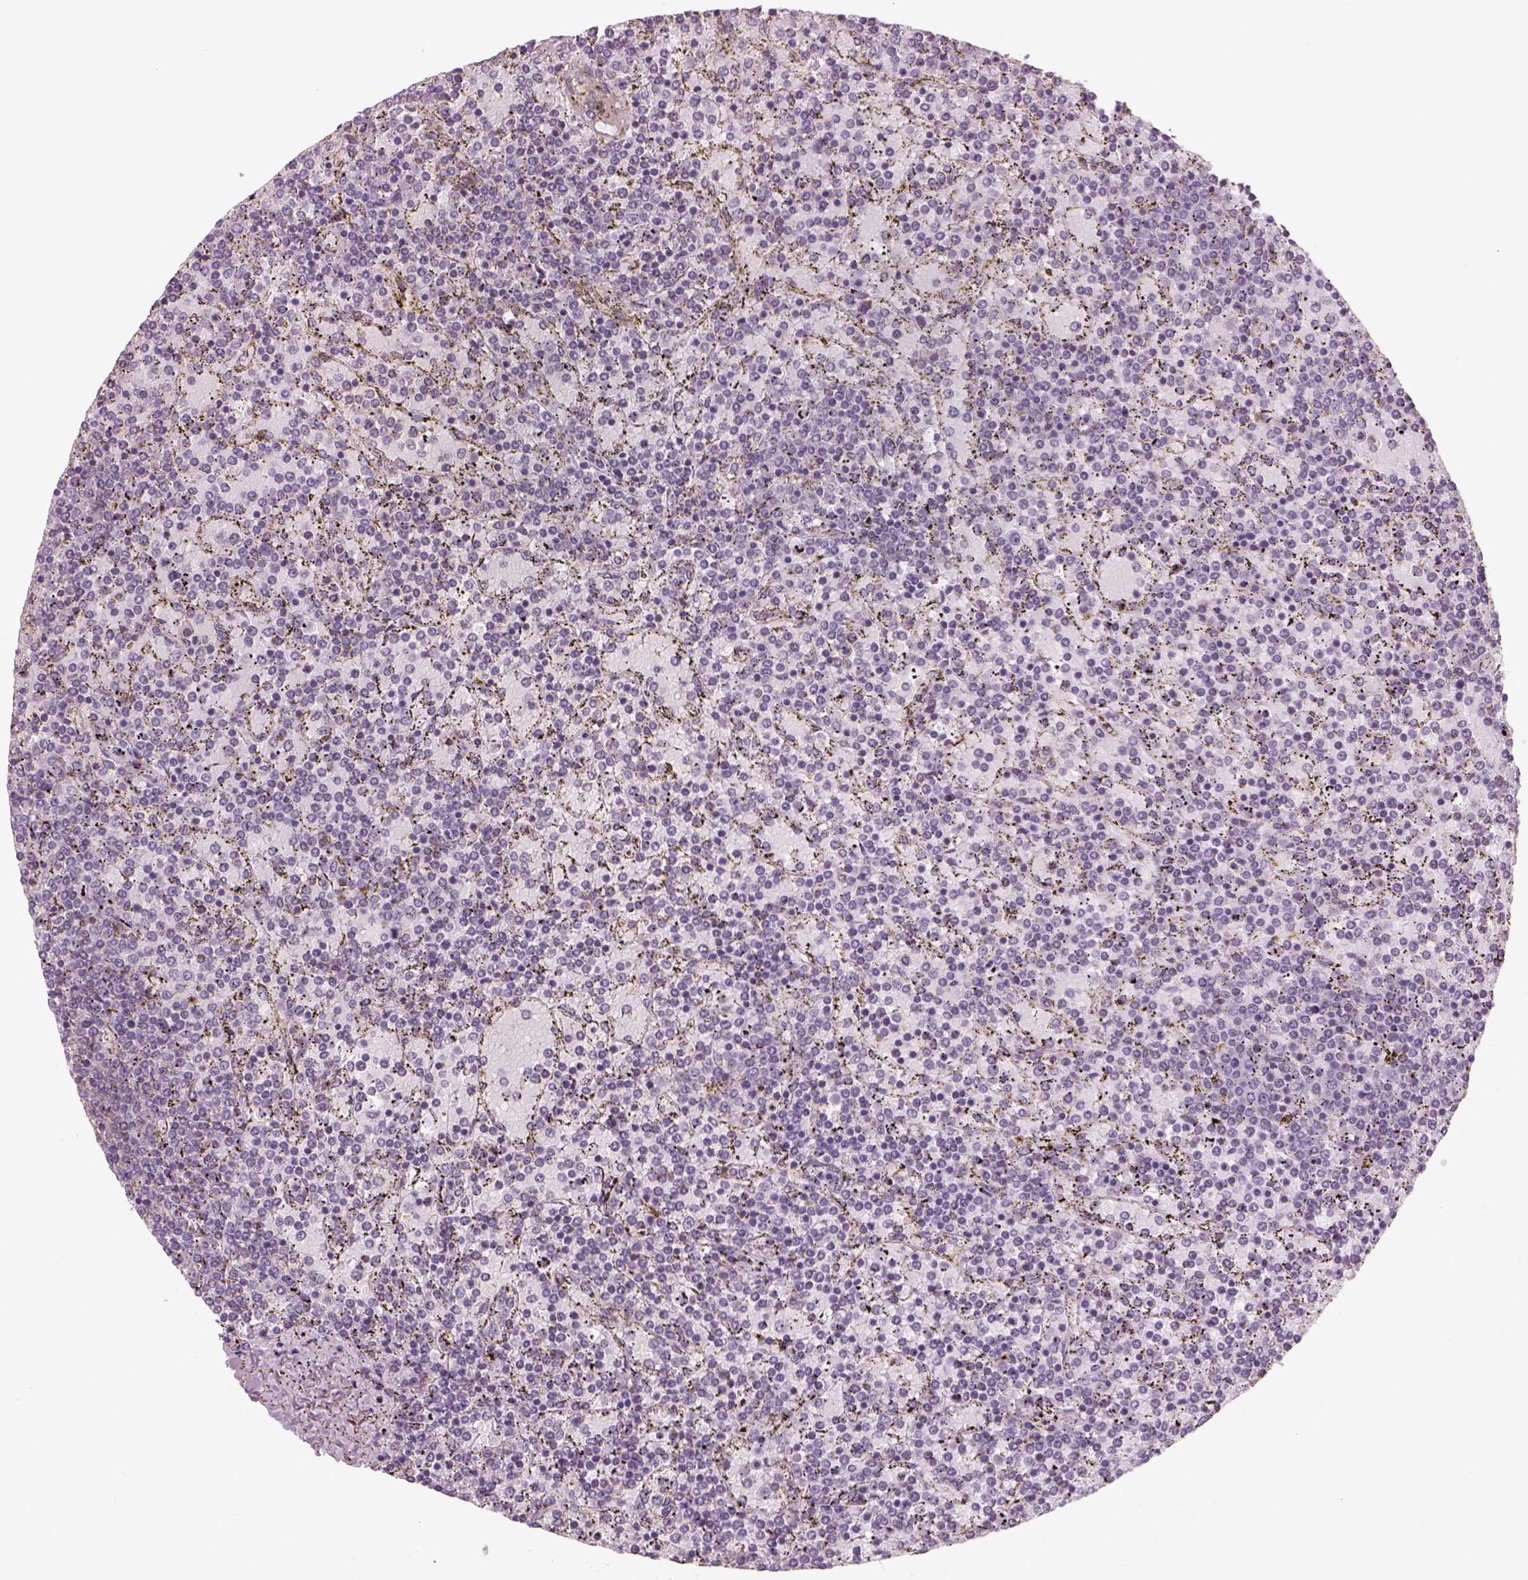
{"staining": {"intensity": "negative", "quantity": "none", "location": "none"}, "tissue": "lymphoma", "cell_type": "Tumor cells", "image_type": "cancer", "snomed": [{"axis": "morphology", "description": "Malignant lymphoma, non-Hodgkin's type, Low grade"}, {"axis": "topography", "description": "Spleen"}], "caption": "DAB (3,3'-diaminobenzidine) immunohistochemical staining of human malignant lymphoma, non-Hodgkin's type (low-grade) shows no significant expression in tumor cells. (DAB (3,3'-diaminobenzidine) IHC, high magnification).", "gene": "SLC1A7", "patient": {"sex": "female", "age": 77}}